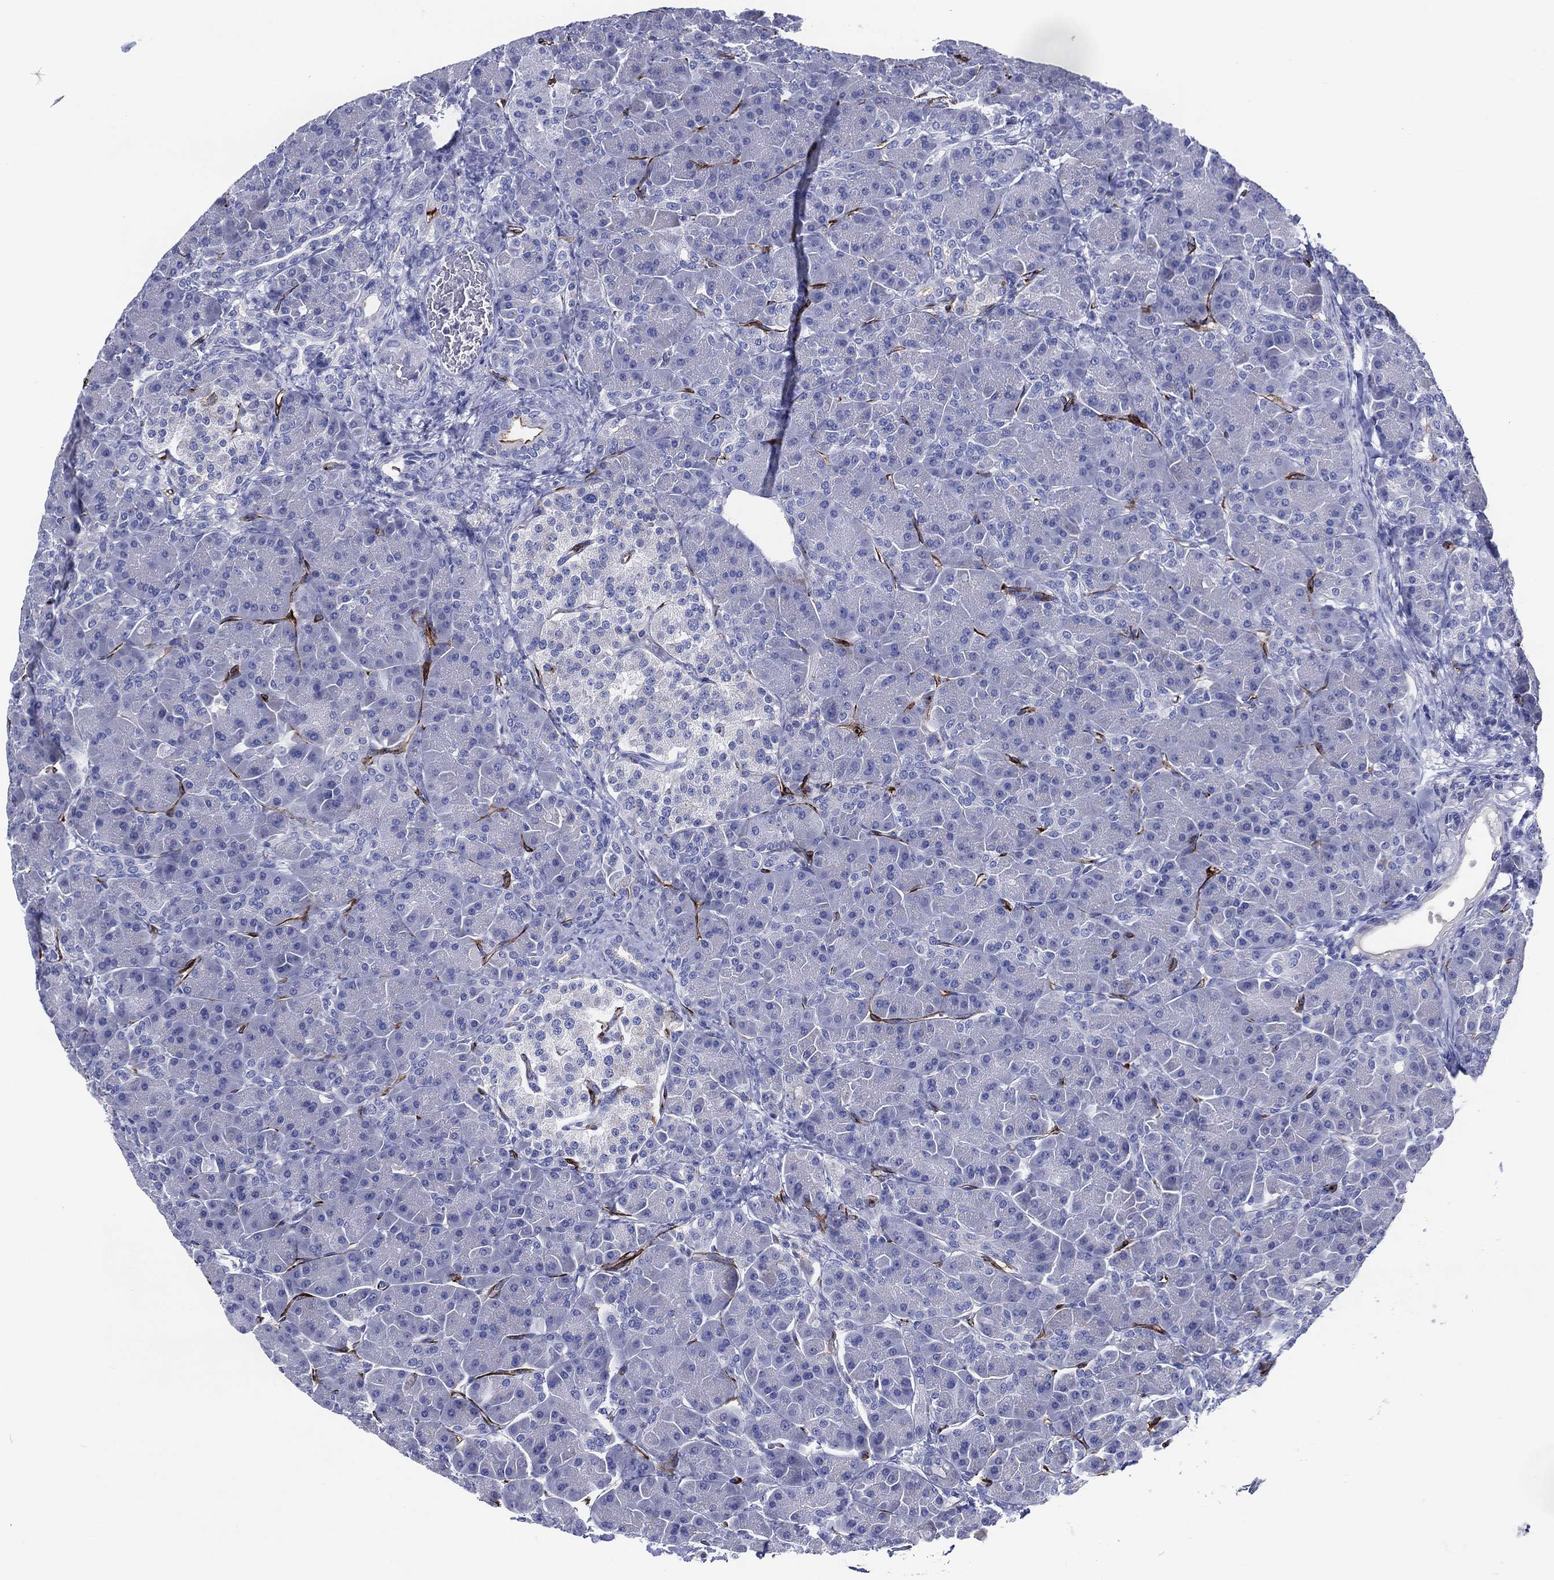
{"staining": {"intensity": "moderate", "quantity": "<25%", "location": "cytoplasmic/membranous"}, "tissue": "pancreas", "cell_type": "Exocrine glandular cells", "image_type": "normal", "snomed": [{"axis": "morphology", "description": "Normal tissue, NOS"}, {"axis": "topography", "description": "Pancreas"}], "caption": "High-magnification brightfield microscopy of normal pancreas stained with DAB (3,3'-diaminobenzidine) (brown) and counterstained with hematoxylin (blue). exocrine glandular cells exhibit moderate cytoplasmic/membranous expression is identified in about<25% of cells. The protein of interest is stained brown, and the nuclei are stained in blue (DAB (3,3'-diaminobenzidine) IHC with brightfield microscopy, high magnification).", "gene": "ACE2", "patient": {"sex": "female", "age": 63}}